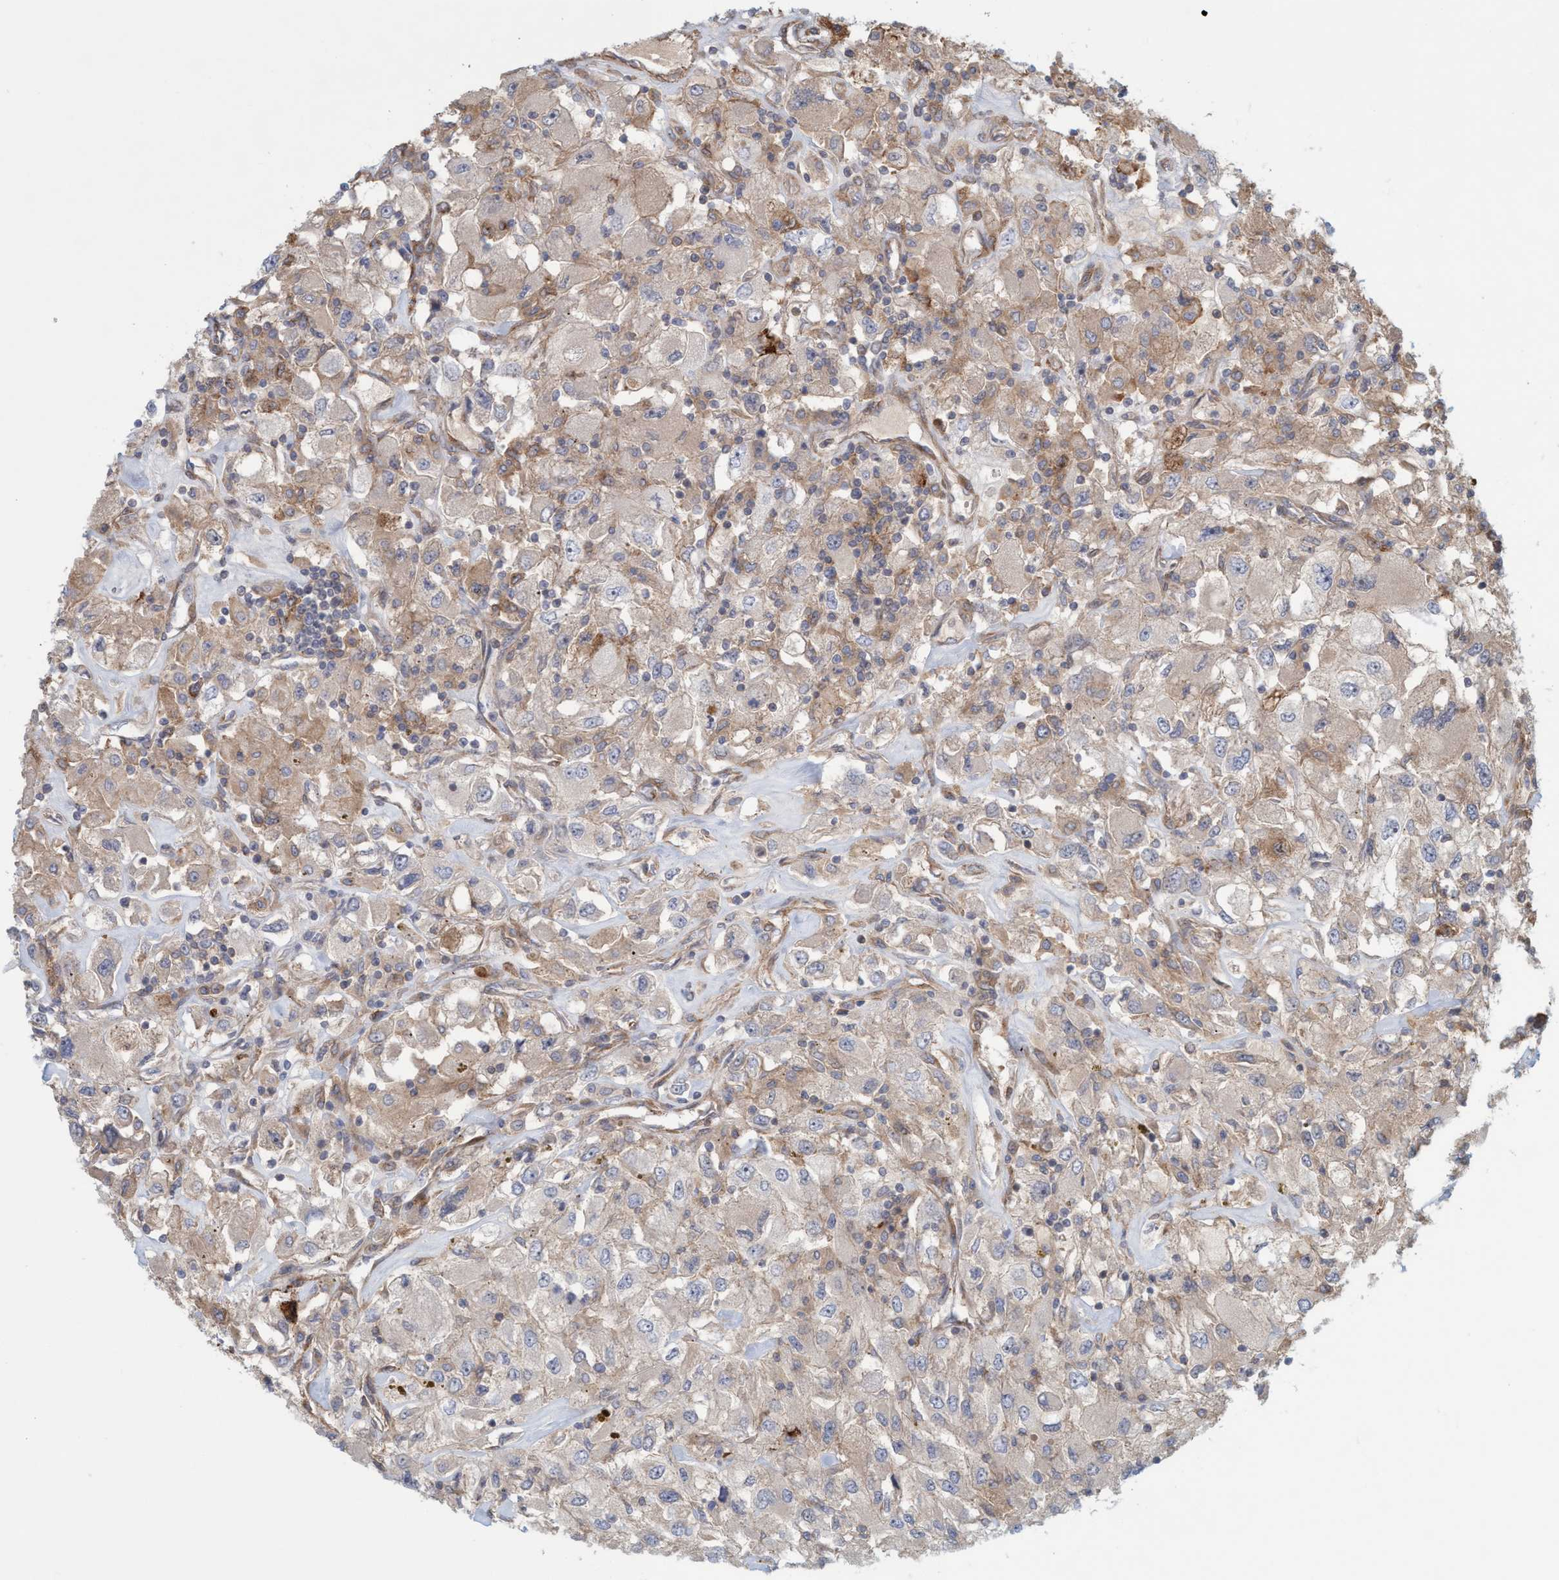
{"staining": {"intensity": "weak", "quantity": "<25%", "location": "cytoplasmic/membranous"}, "tissue": "renal cancer", "cell_type": "Tumor cells", "image_type": "cancer", "snomed": [{"axis": "morphology", "description": "Adenocarcinoma, NOS"}, {"axis": "topography", "description": "Kidney"}], "caption": "IHC photomicrograph of renal cancer stained for a protein (brown), which exhibits no expression in tumor cells.", "gene": "SPECC1", "patient": {"sex": "female", "age": 52}}